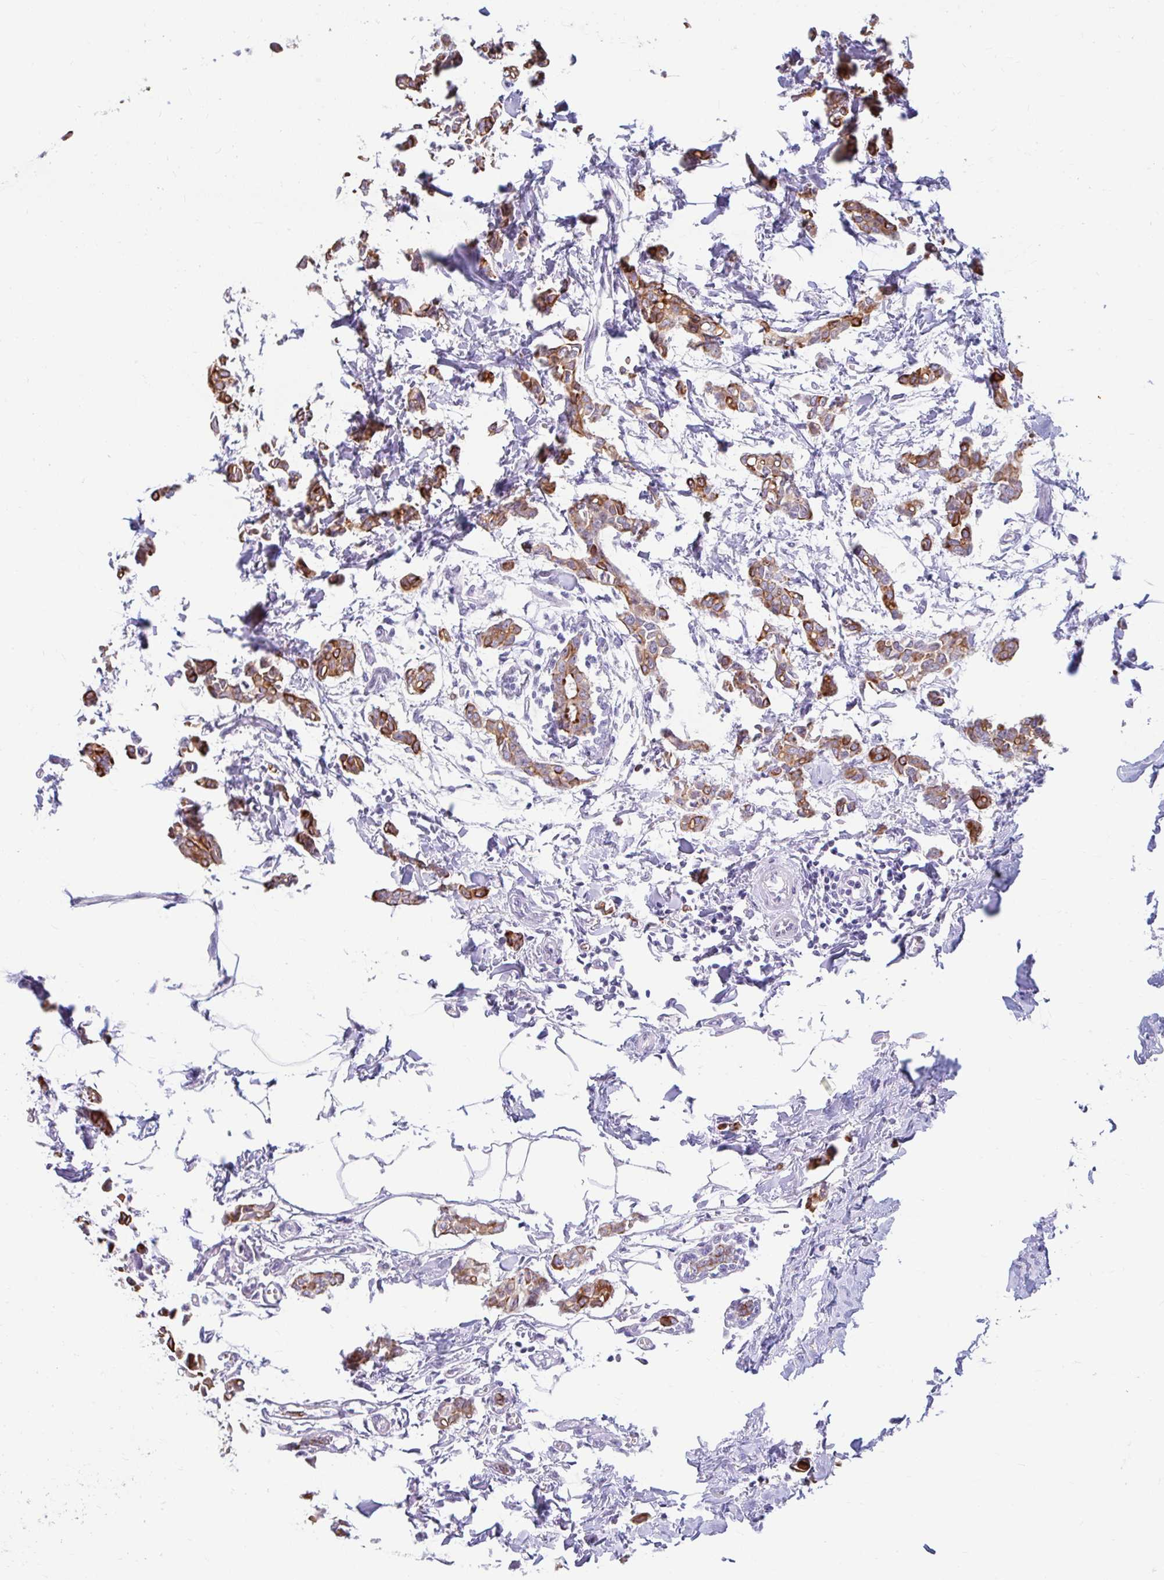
{"staining": {"intensity": "moderate", "quantity": ">75%", "location": "cytoplasmic/membranous"}, "tissue": "breast cancer", "cell_type": "Tumor cells", "image_type": "cancer", "snomed": [{"axis": "morphology", "description": "Duct carcinoma"}, {"axis": "topography", "description": "Breast"}], "caption": "High-magnification brightfield microscopy of intraductal carcinoma (breast) stained with DAB (brown) and counterstained with hematoxylin (blue). tumor cells exhibit moderate cytoplasmic/membranous staining is identified in approximately>75% of cells.", "gene": "RGS16", "patient": {"sex": "female", "age": 41}}